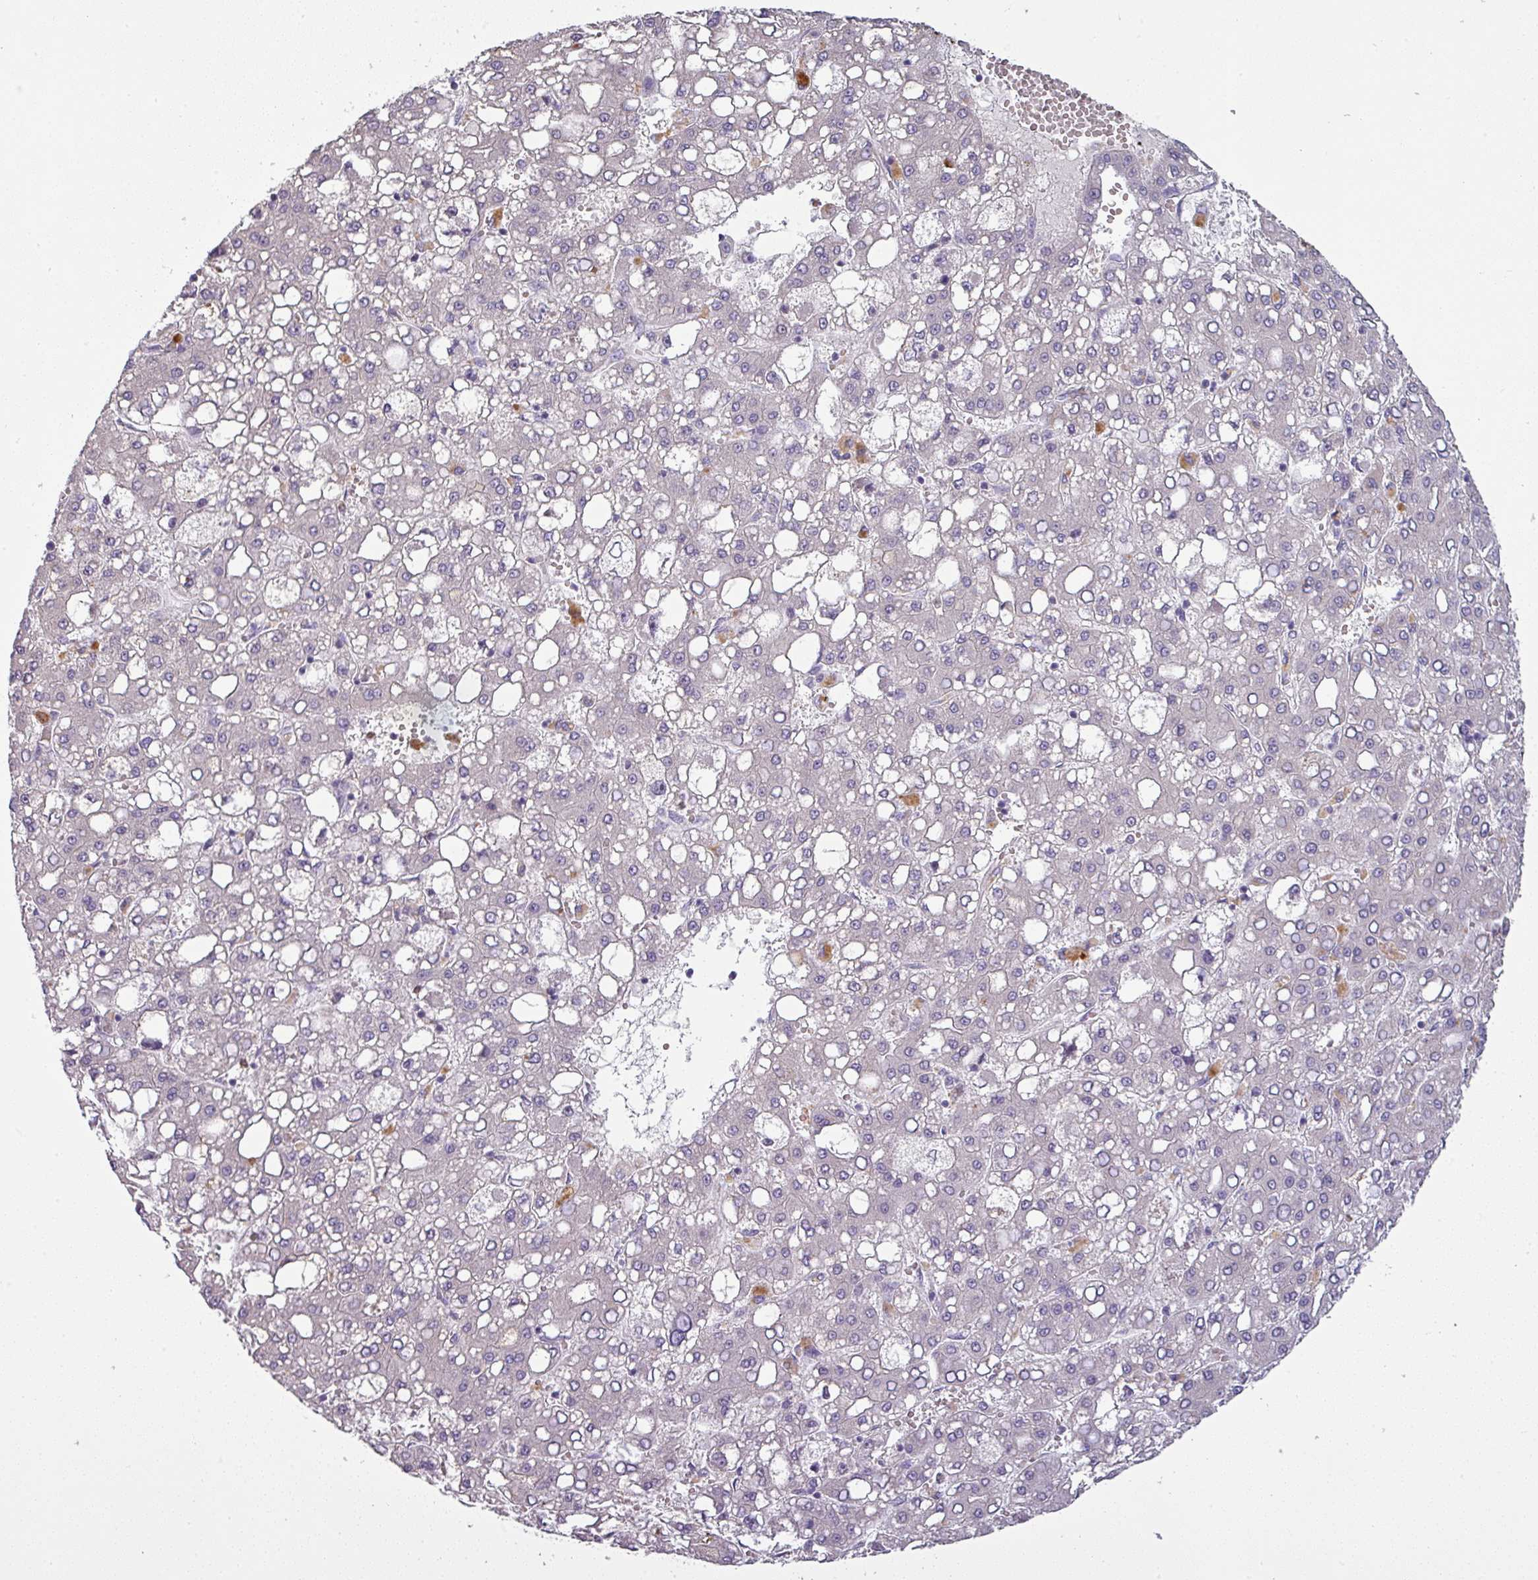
{"staining": {"intensity": "moderate", "quantity": "<25%", "location": "cytoplasmic/membranous"}, "tissue": "liver cancer", "cell_type": "Tumor cells", "image_type": "cancer", "snomed": [{"axis": "morphology", "description": "Carcinoma, Hepatocellular, NOS"}, {"axis": "topography", "description": "Liver"}], "caption": "The histopathology image exhibits immunohistochemical staining of liver cancer (hepatocellular carcinoma). There is moderate cytoplasmic/membranous positivity is appreciated in approximately <25% of tumor cells. The protein of interest is stained brown, and the nuclei are stained in blue (DAB (3,3'-diaminobenzidine) IHC with brightfield microscopy, high magnification).", "gene": "PNMA6A", "patient": {"sex": "male", "age": 65}}